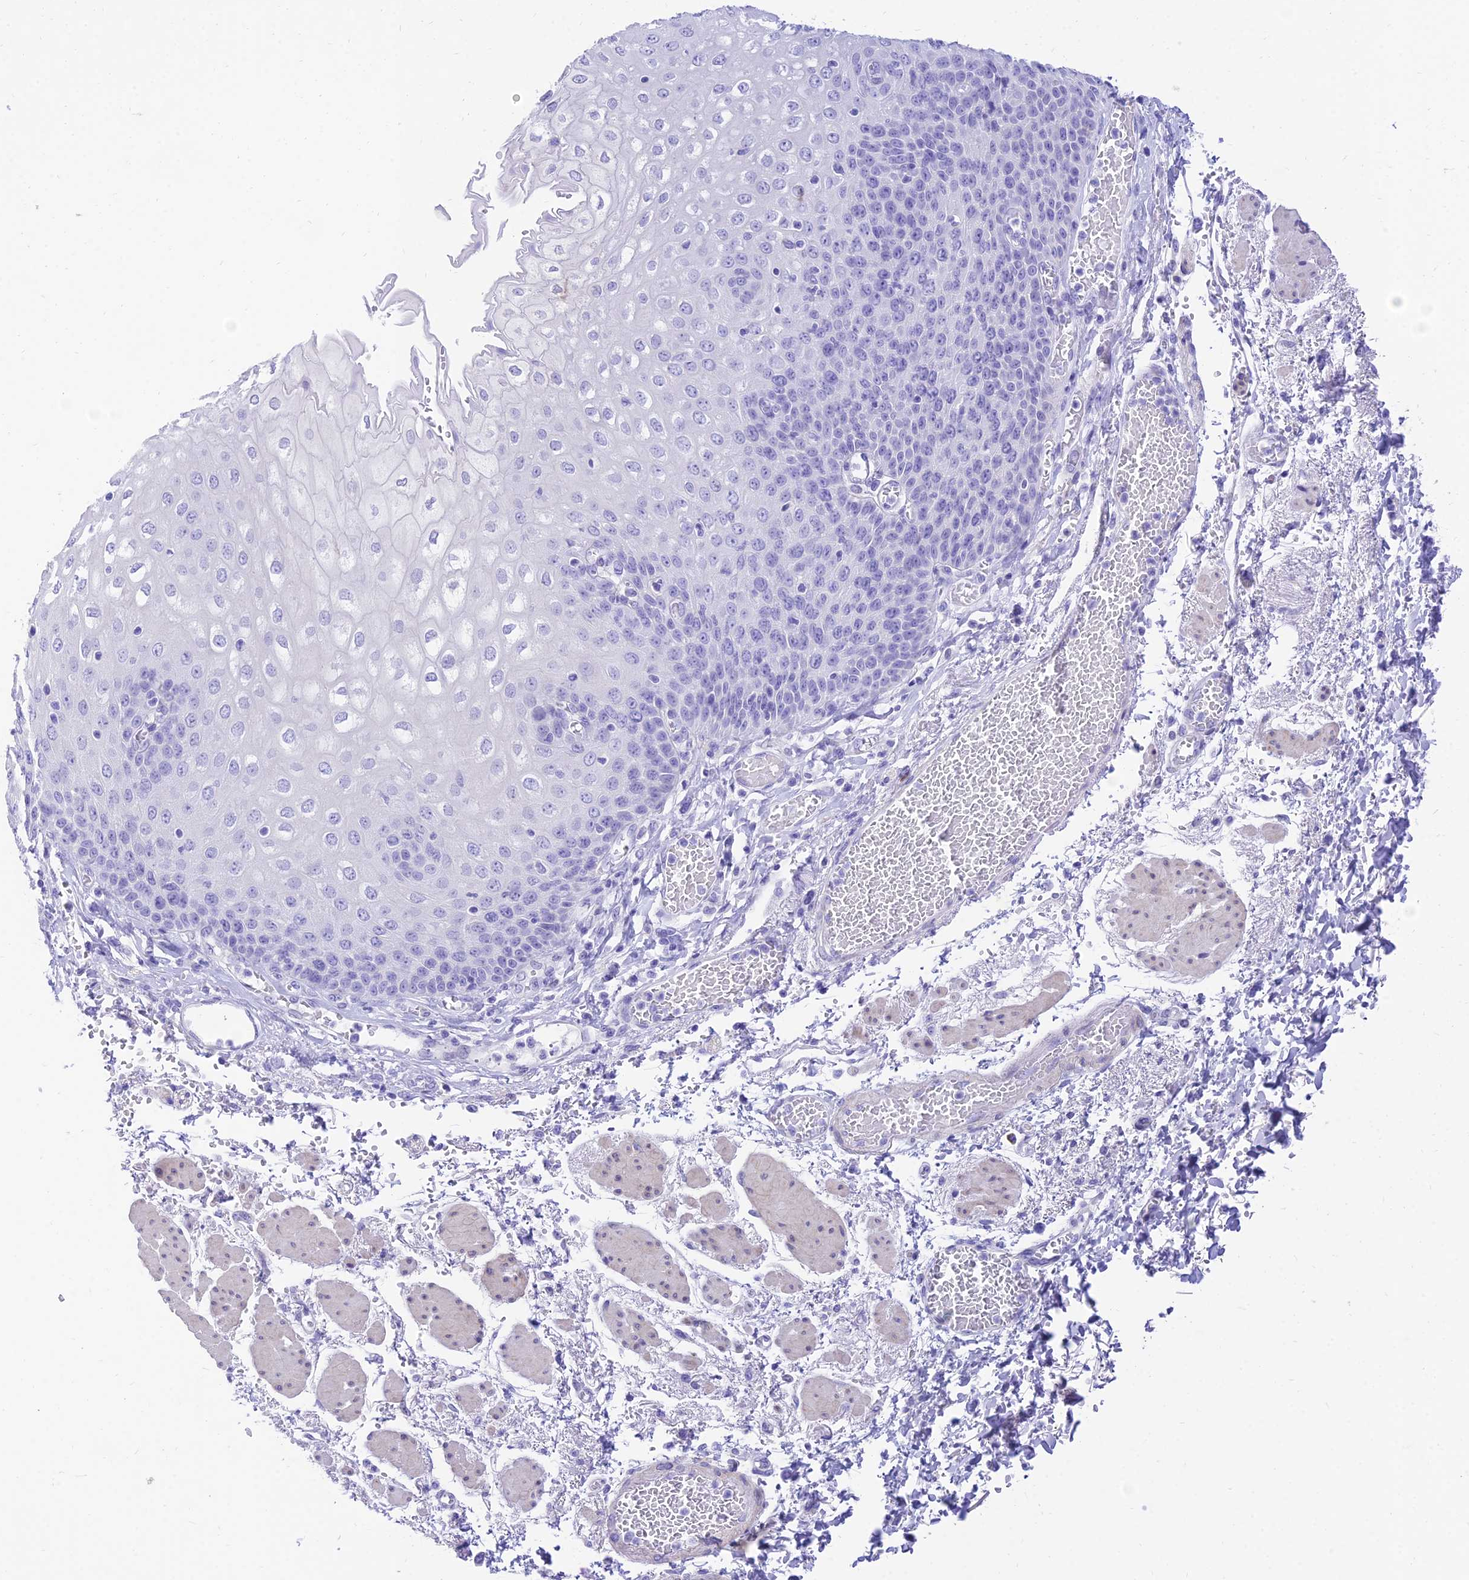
{"staining": {"intensity": "negative", "quantity": "none", "location": "none"}, "tissue": "esophagus", "cell_type": "Squamous epithelial cells", "image_type": "normal", "snomed": [{"axis": "morphology", "description": "Normal tissue, NOS"}, {"axis": "topography", "description": "Esophagus"}], "caption": "This is an immunohistochemistry (IHC) image of normal human esophagus. There is no staining in squamous epithelial cells.", "gene": "TAC3", "patient": {"sex": "male", "age": 81}}